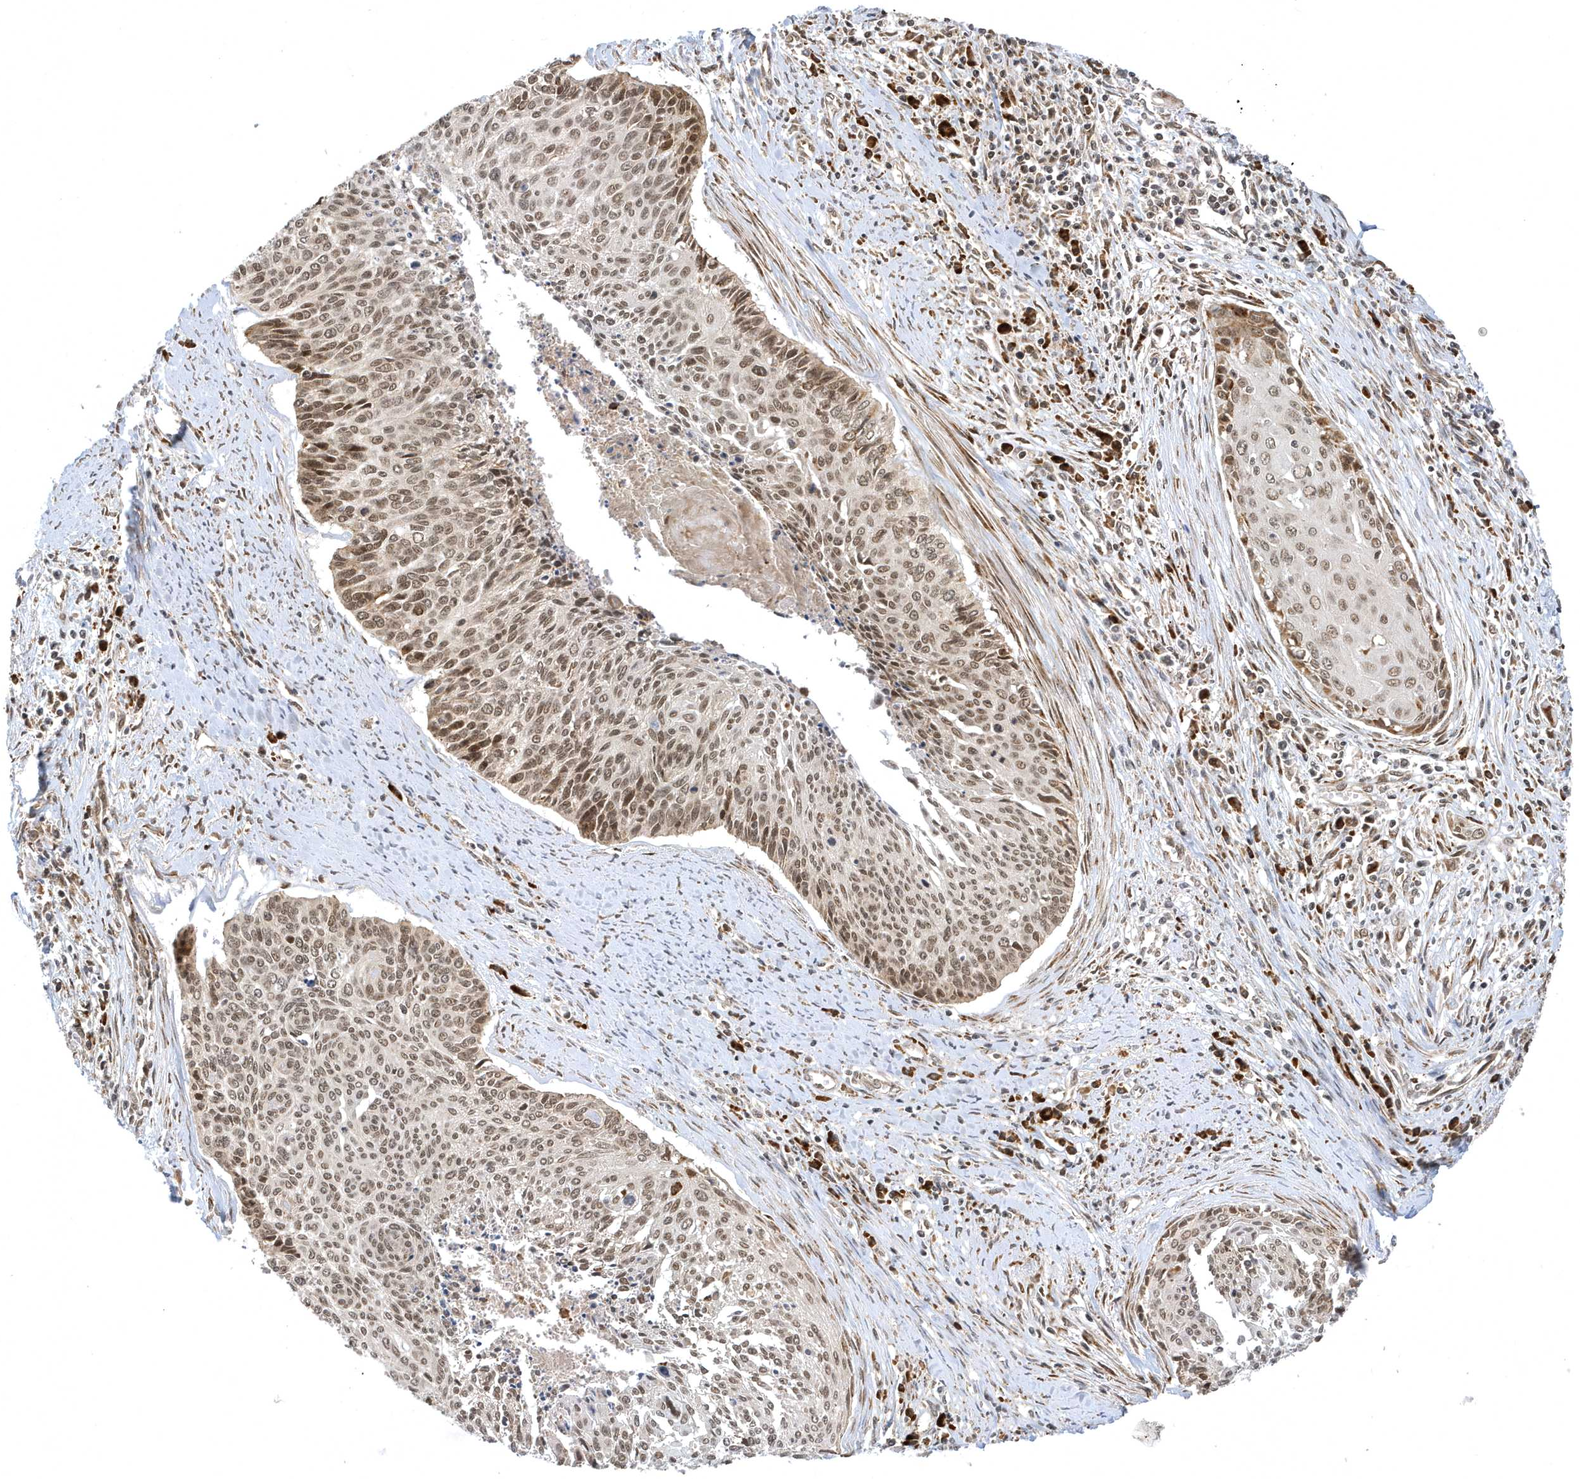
{"staining": {"intensity": "moderate", "quantity": ">75%", "location": "nuclear"}, "tissue": "cervical cancer", "cell_type": "Tumor cells", "image_type": "cancer", "snomed": [{"axis": "morphology", "description": "Squamous cell carcinoma, NOS"}, {"axis": "topography", "description": "Cervix"}], "caption": "Immunohistochemistry (IHC) of human cervical cancer reveals medium levels of moderate nuclear expression in about >75% of tumor cells.", "gene": "METTL21A", "patient": {"sex": "female", "age": 55}}